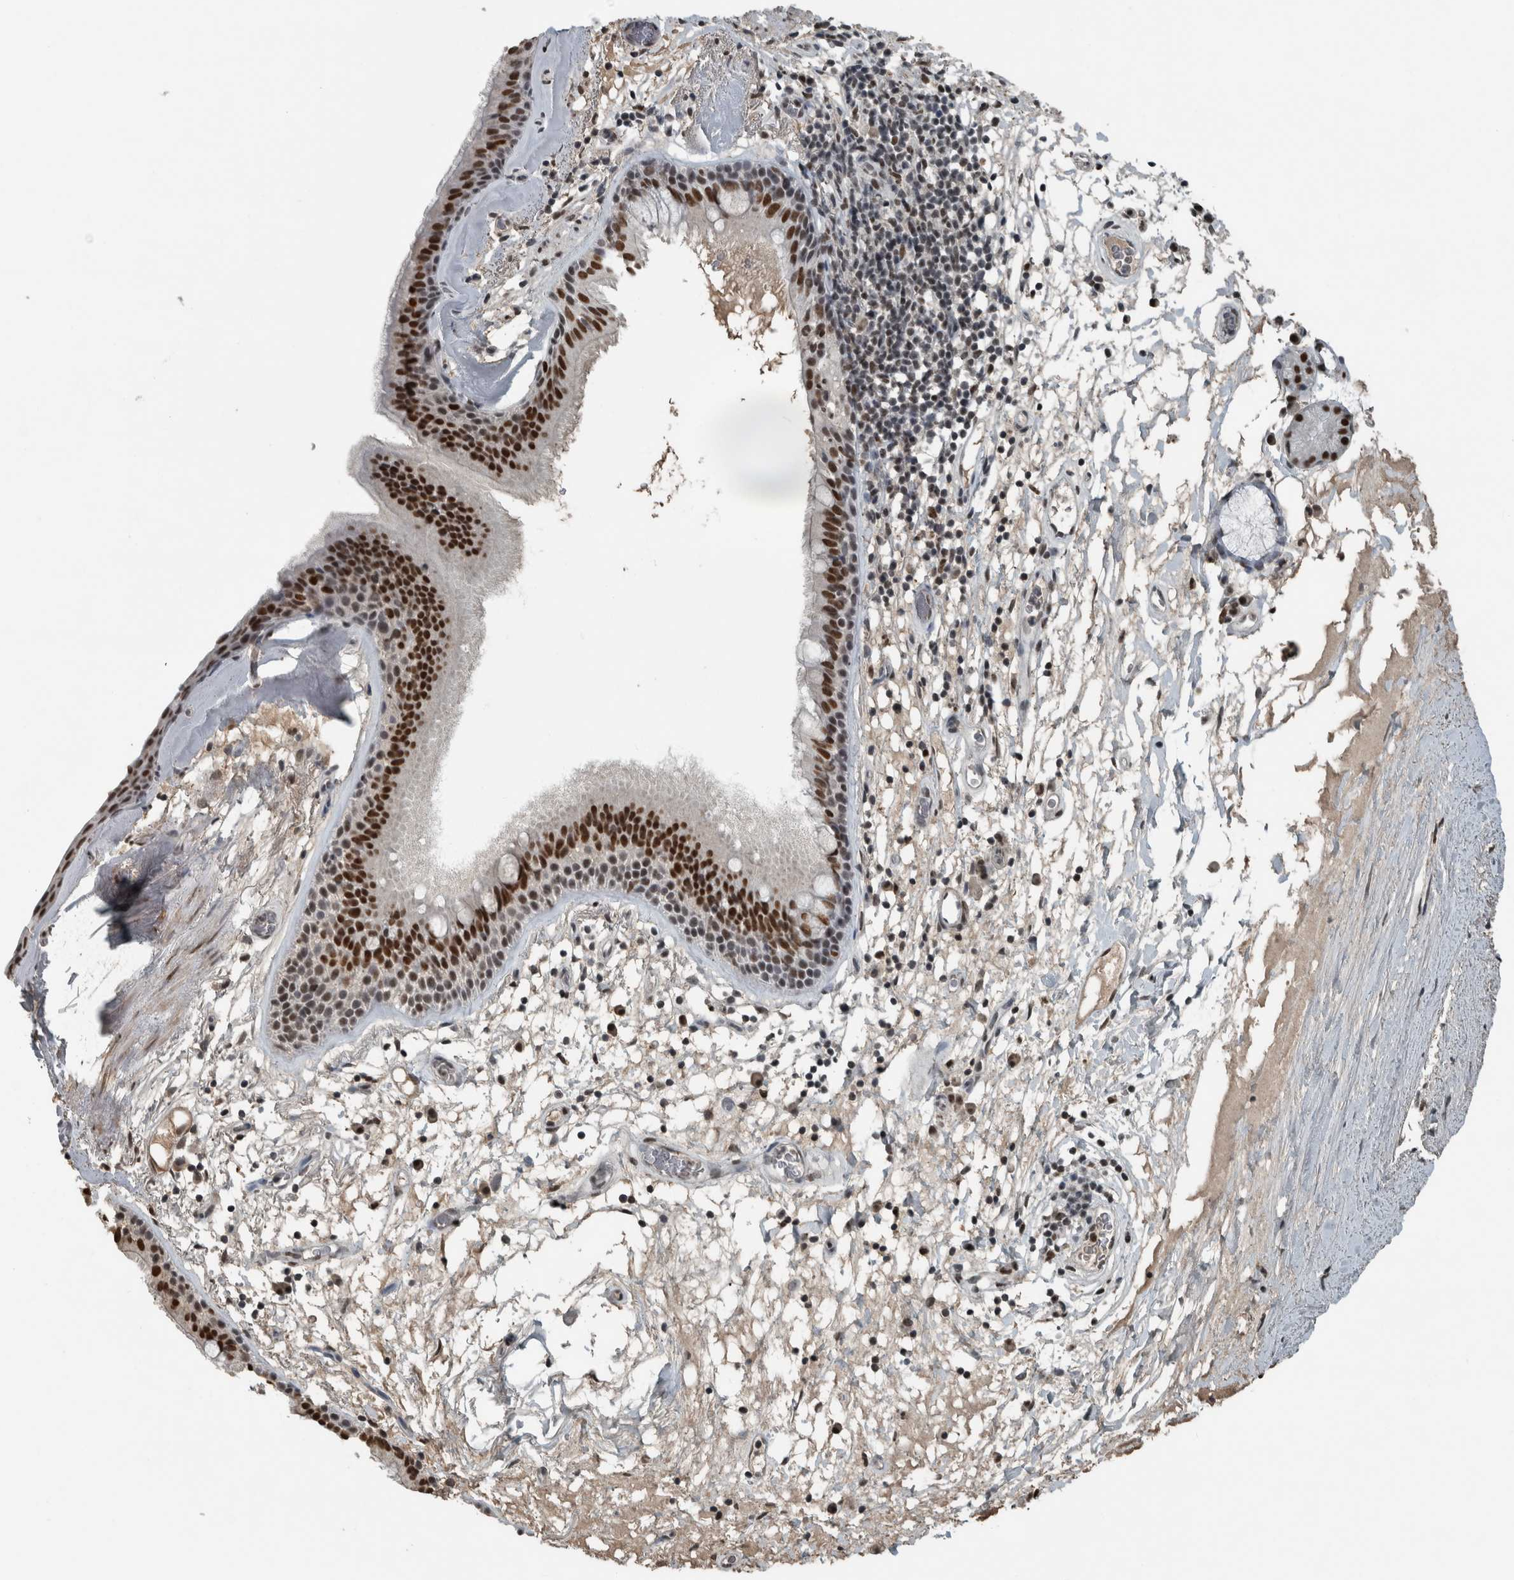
{"staining": {"intensity": "strong", "quantity": ">75%", "location": "nuclear"}, "tissue": "bronchus", "cell_type": "Respiratory epithelial cells", "image_type": "normal", "snomed": [{"axis": "morphology", "description": "Normal tissue, NOS"}, {"axis": "topography", "description": "Cartilage tissue"}], "caption": "Approximately >75% of respiratory epithelial cells in unremarkable bronchus demonstrate strong nuclear protein positivity as visualized by brown immunohistochemical staining.", "gene": "ZNF24", "patient": {"sex": "female", "age": 63}}